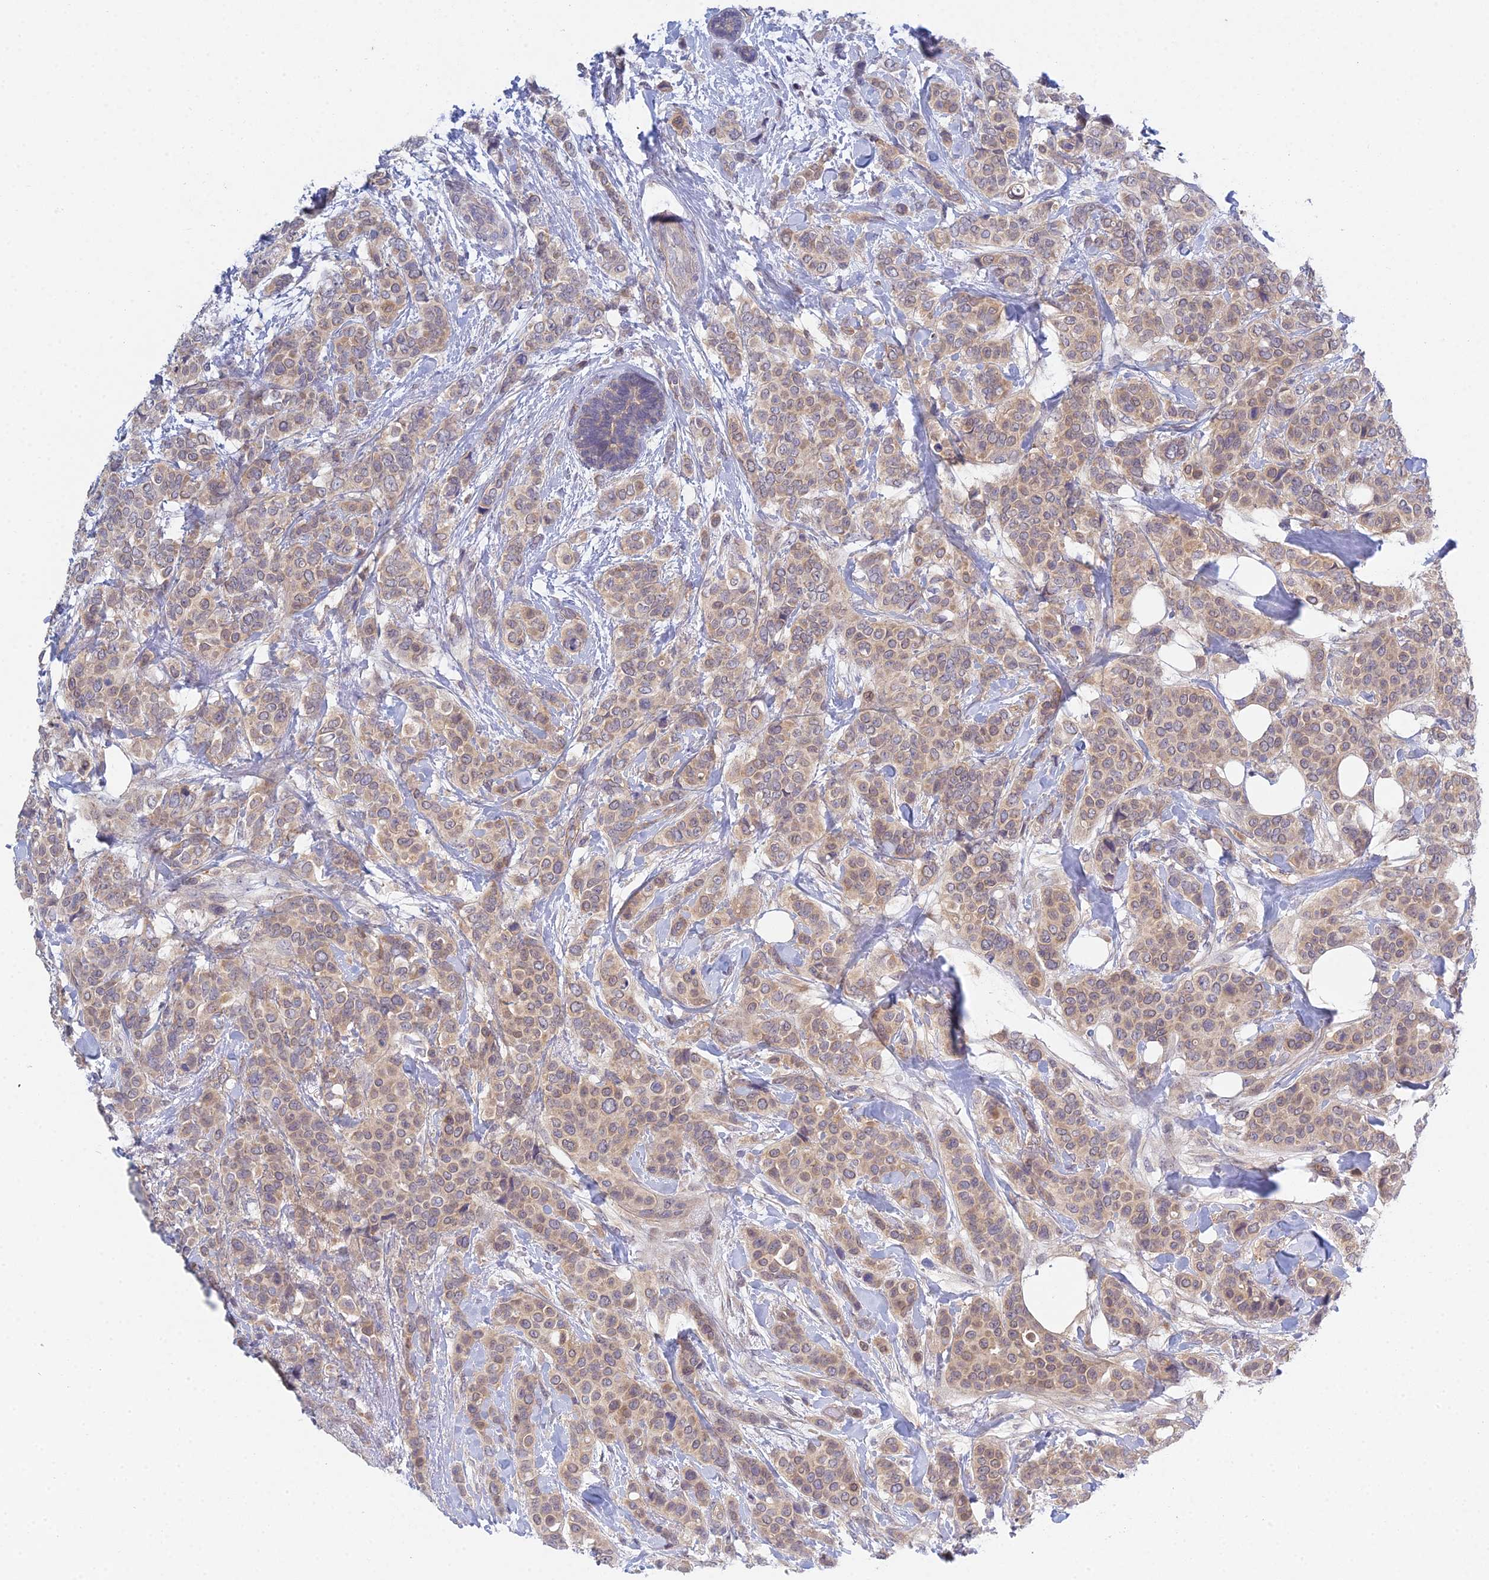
{"staining": {"intensity": "weak", "quantity": ">75%", "location": "cytoplasmic/membranous,nuclear"}, "tissue": "breast cancer", "cell_type": "Tumor cells", "image_type": "cancer", "snomed": [{"axis": "morphology", "description": "Lobular carcinoma"}, {"axis": "topography", "description": "Breast"}], "caption": "Lobular carcinoma (breast) stained for a protein displays weak cytoplasmic/membranous and nuclear positivity in tumor cells.", "gene": "METTL26", "patient": {"sex": "female", "age": 51}}